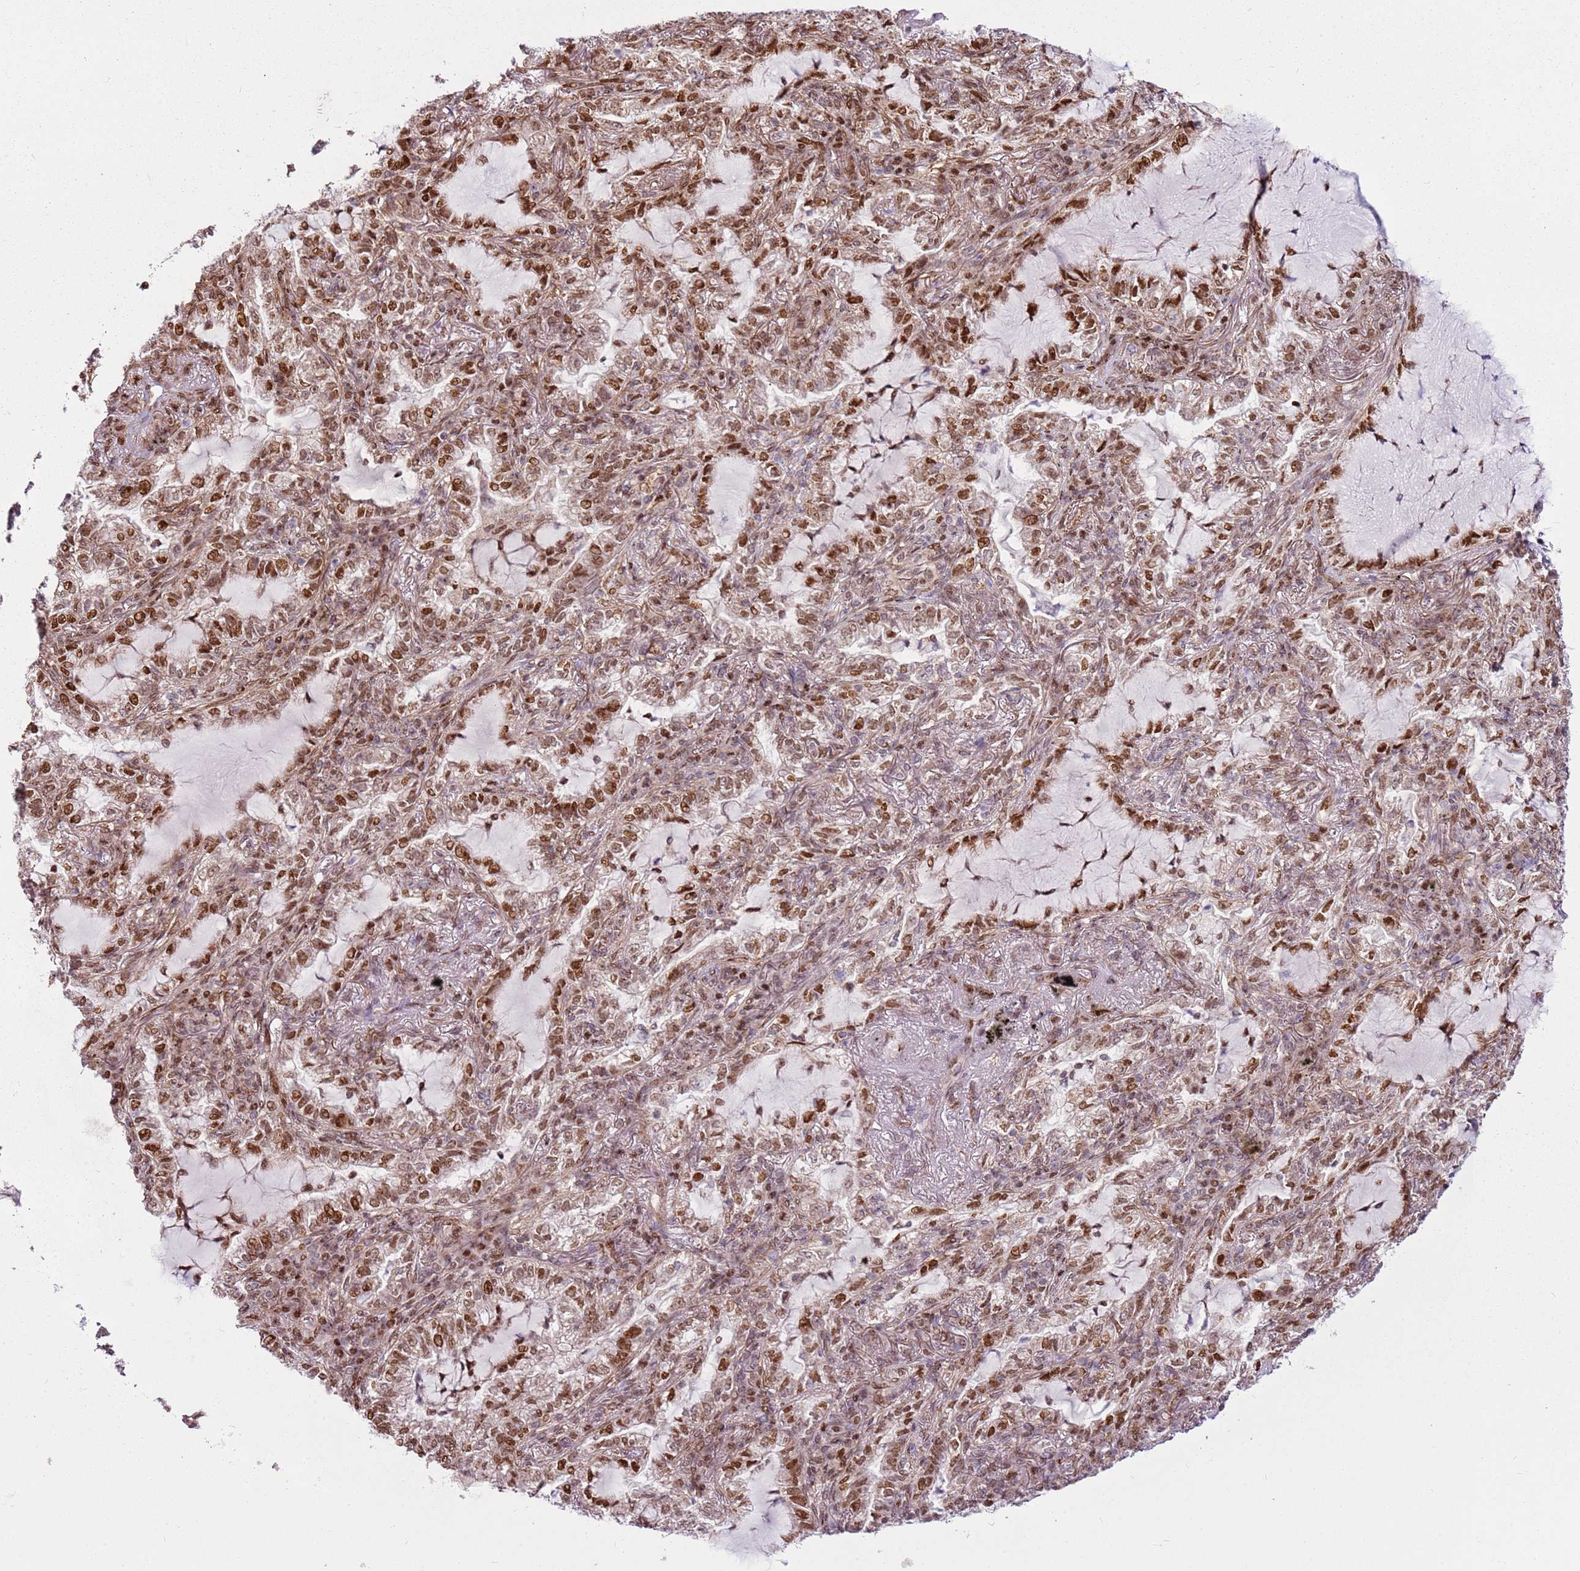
{"staining": {"intensity": "moderate", "quantity": ">75%", "location": "nuclear"}, "tissue": "lung cancer", "cell_type": "Tumor cells", "image_type": "cancer", "snomed": [{"axis": "morphology", "description": "Adenocarcinoma, NOS"}, {"axis": "topography", "description": "Lung"}], "caption": "A high-resolution photomicrograph shows immunohistochemistry staining of lung adenocarcinoma, which displays moderate nuclear staining in approximately >75% of tumor cells.", "gene": "PCTP", "patient": {"sex": "female", "age": 73}}